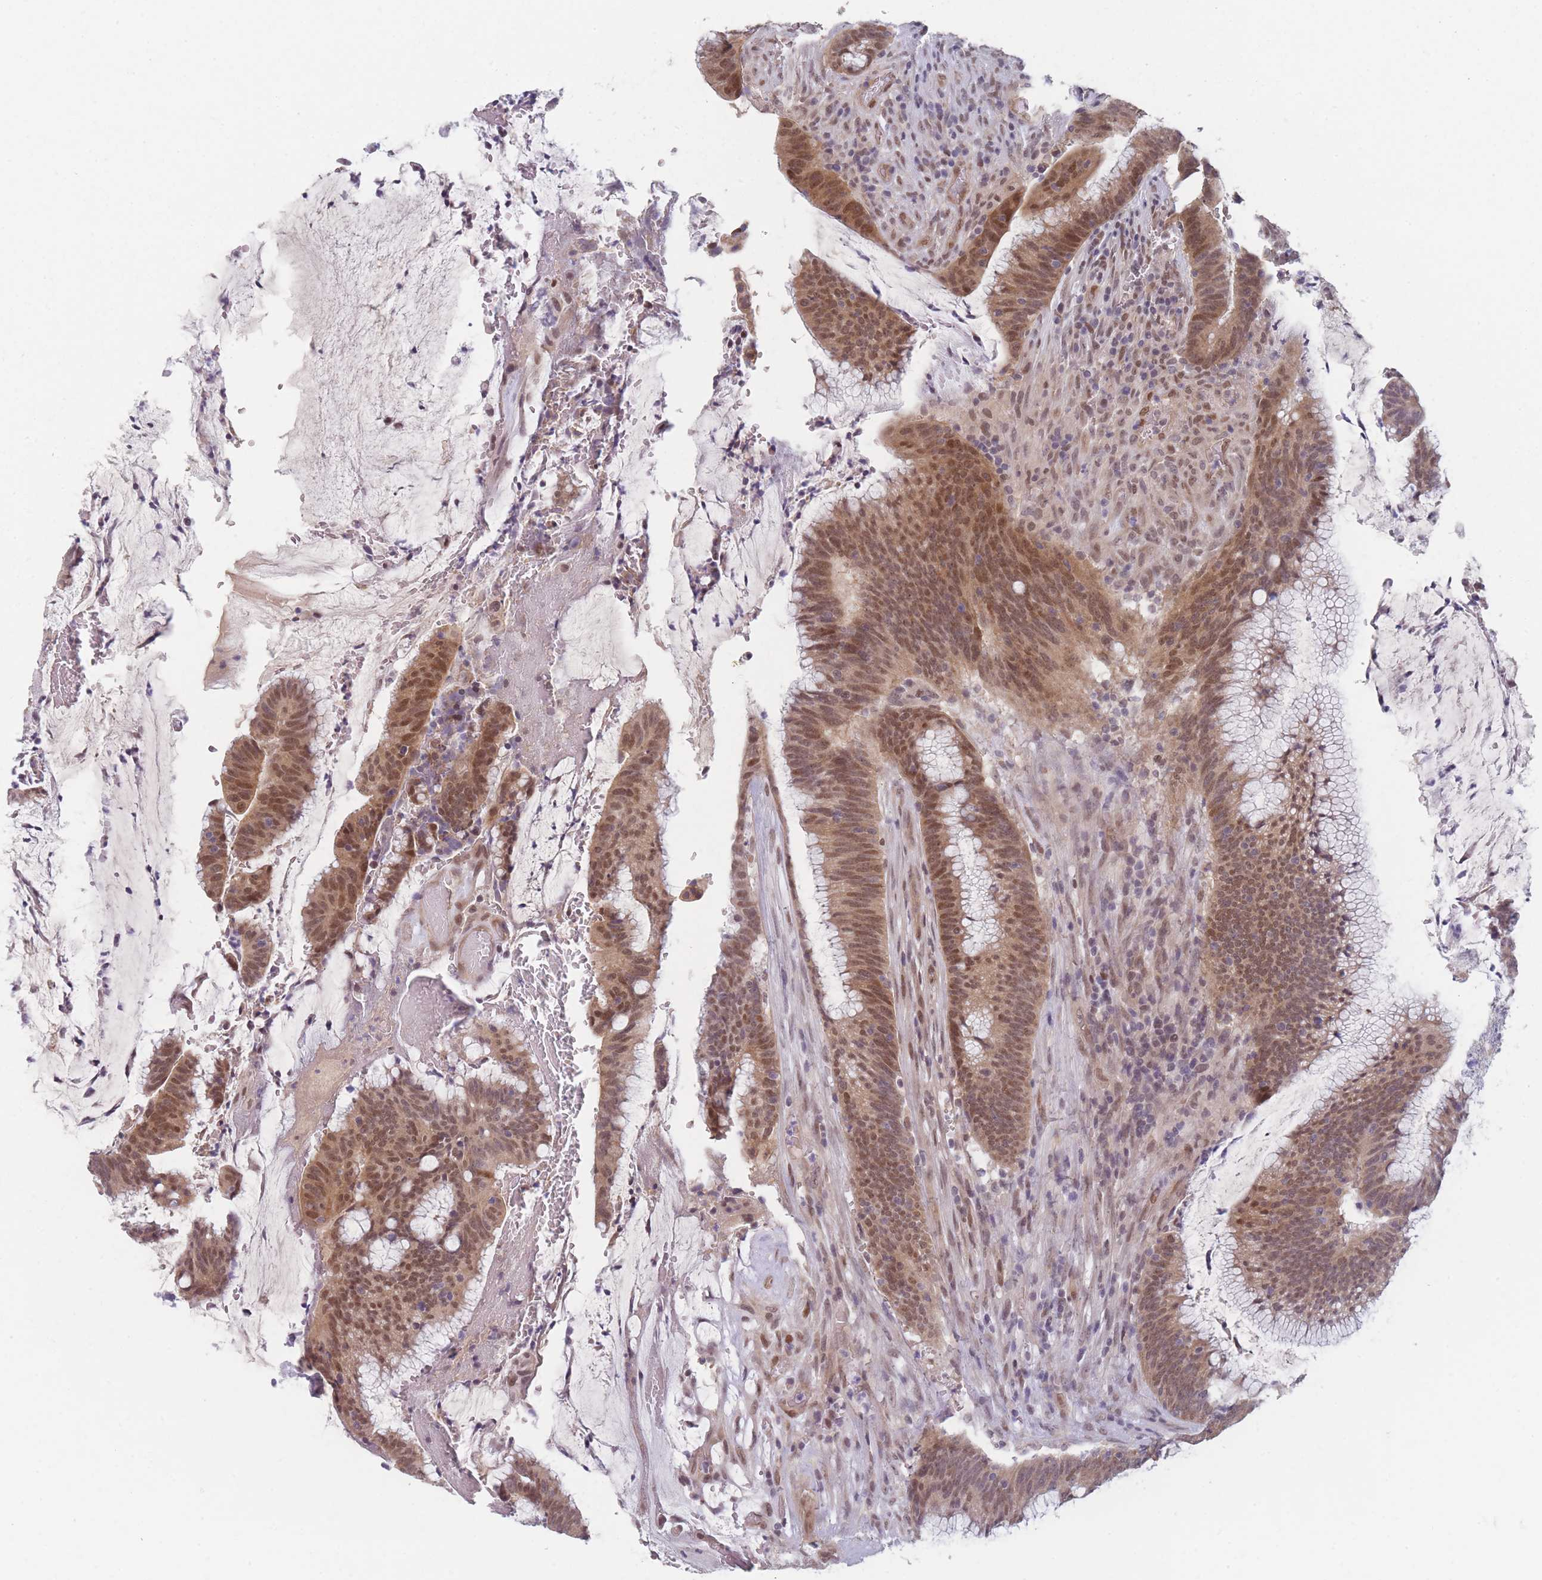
{"staining": {"intensity": "moderate", "quantity": ">75%", "location": "cytoplasmic/membranous,nuclear"}, "tissue": "colorectal cancer", "cell_type": "Tumor cells", "image_type": "cancer", "snomed": [{"axis": "morphology", "description": "Adenocarcinoma, NOS"}, {"axis": "topography", "description": "Rectum"}], "caption": "A histopathology image showing moderate cytoplasmic/membranous and nuclear expression in approximately >75% of tumor cells in colorectal cancer, as visualized by brown immunohistochemical staining.", "gene": "ANKRD10", "patient": {"sex": "female", "age": 77}}